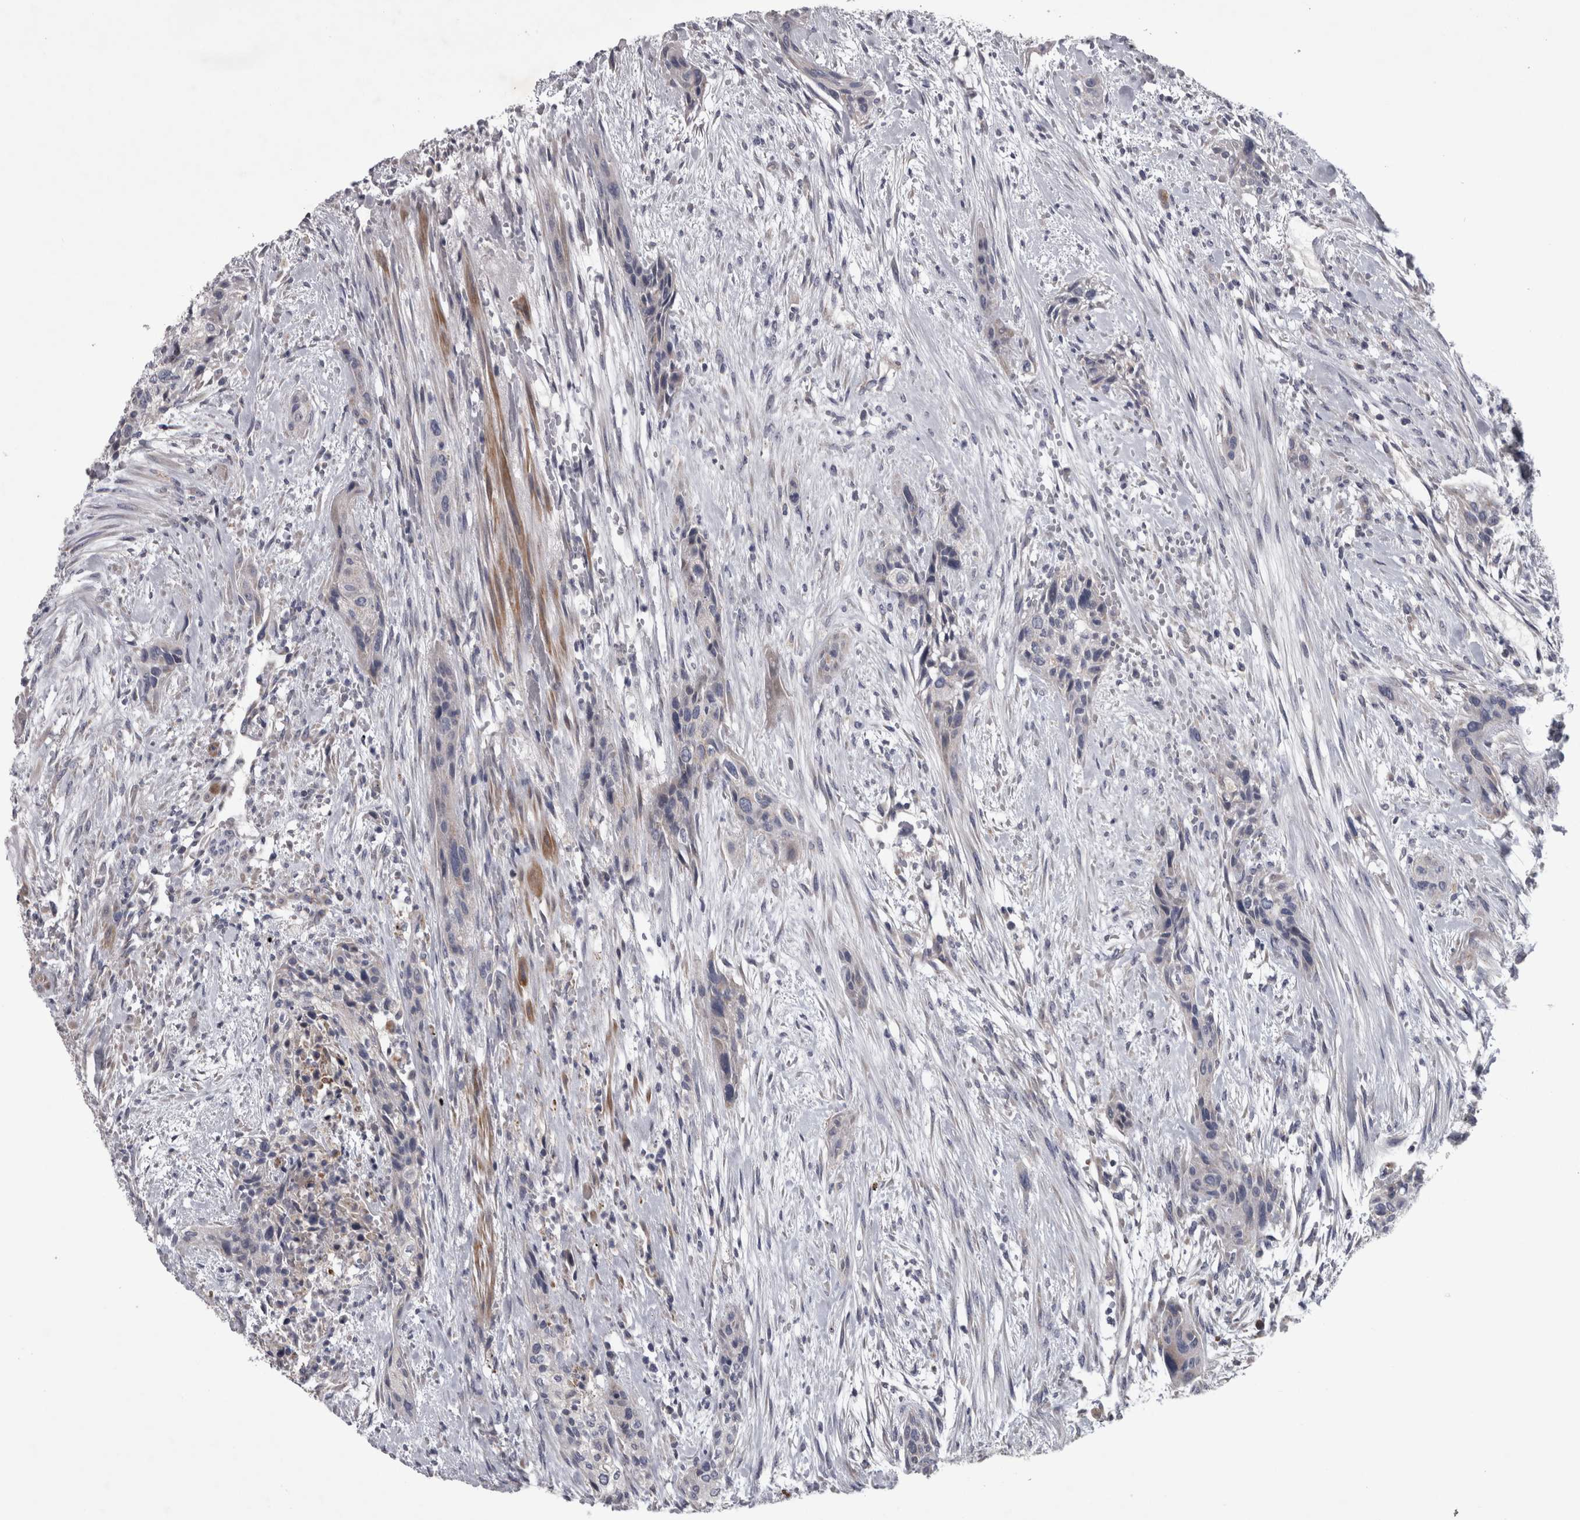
{"staining": {"intensity": "negative", "quantity": "none", "location": "none"}, "tissue": "urothelial cancer", "cell_type": "Tumor cells", "image_type": "cancer", "snomed": [{"axis": "morphology", "description": "Urothelial carcinoma, High grade"}, {"axis": "topography", "description": "Urinary bladder"}], "caption": "Histopathology image shows no protein staining in tumor cells of urothelial carcinoma (high-grade) tissue.", "gene": "DBT", "patient": {"sex": "male", "age": 35}}